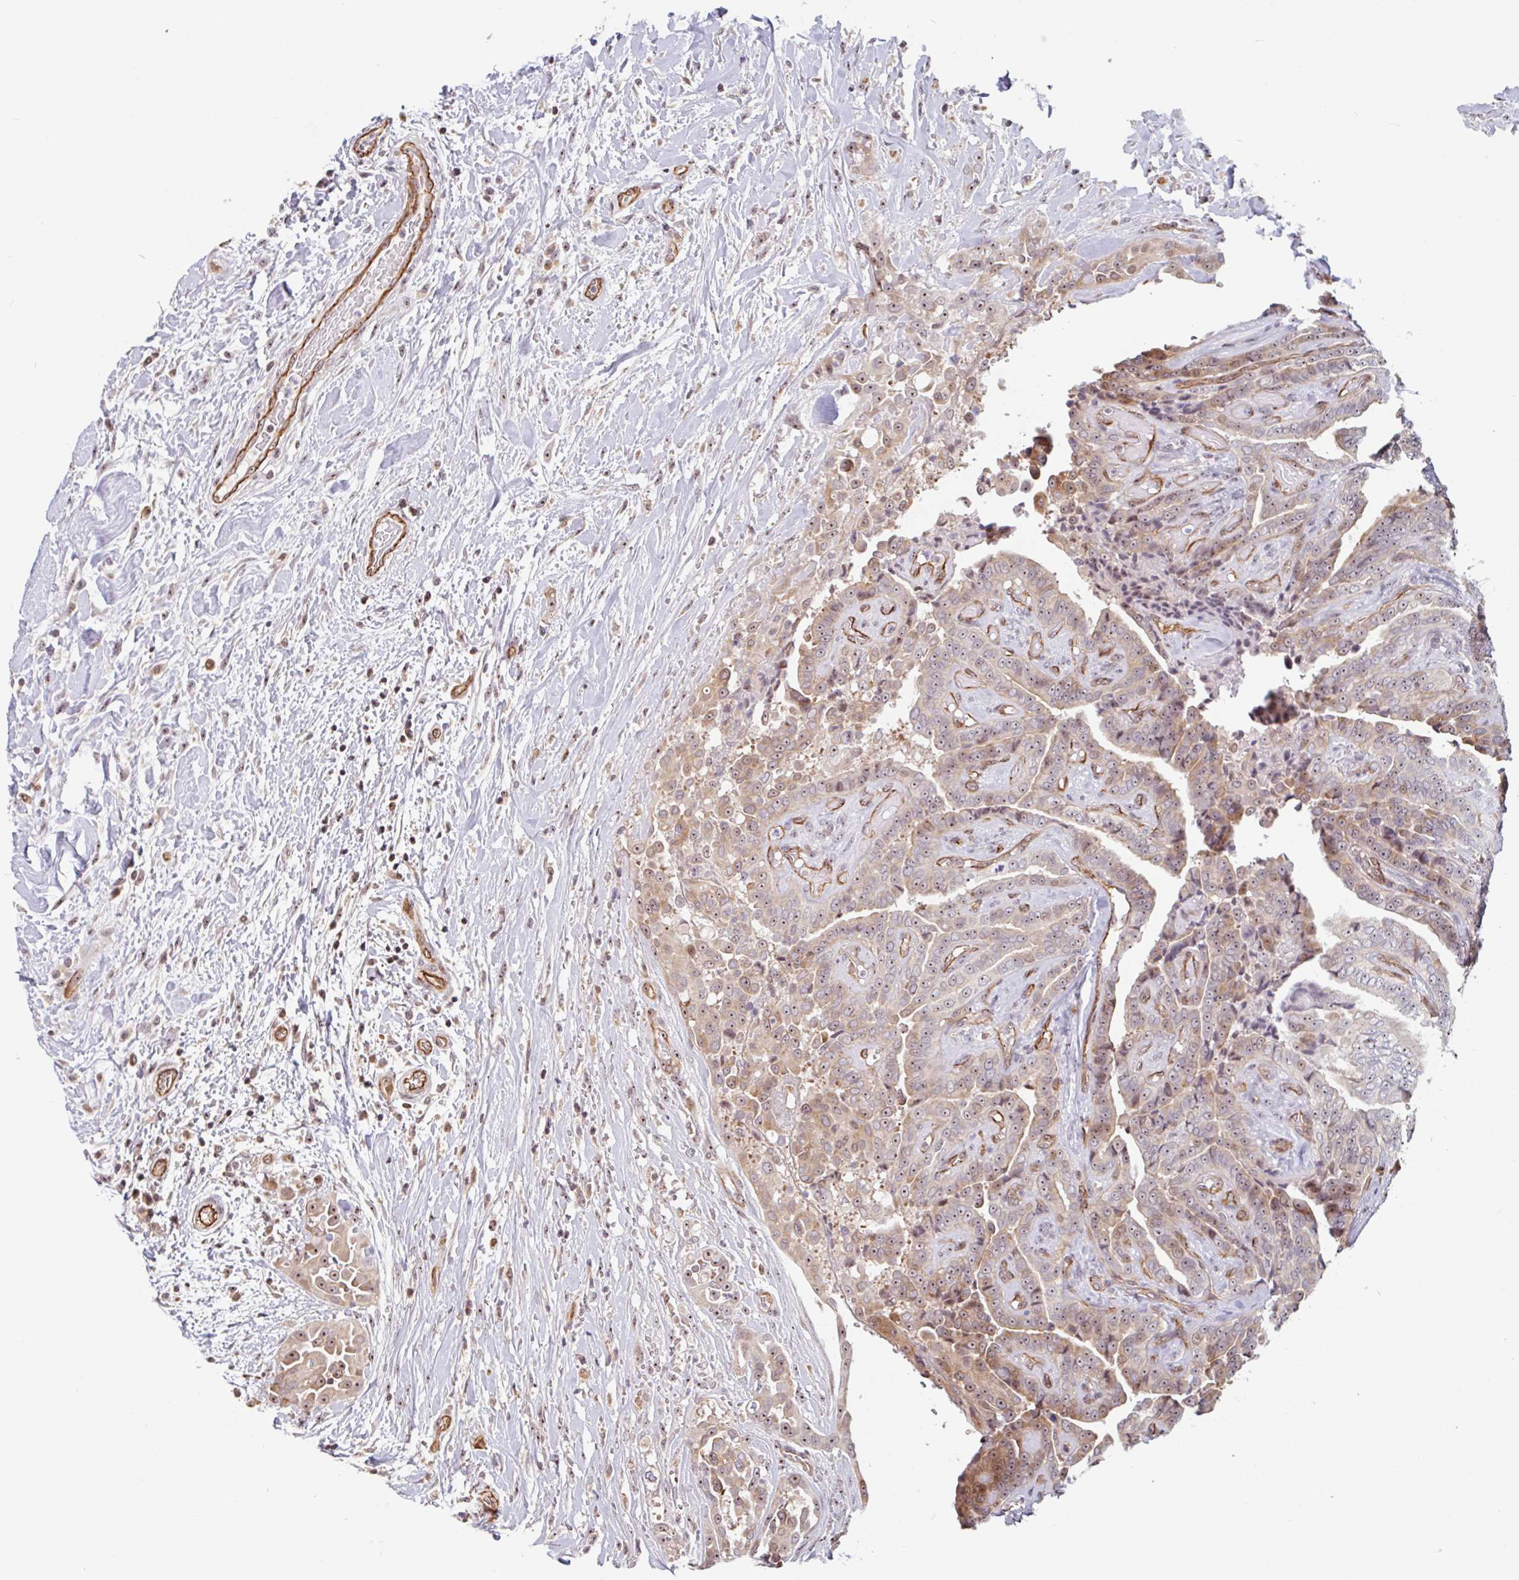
{"staining": {"intensity": "moderate", "quantity": ">75%", "location": "cytoplasmic/membranous,nuclear"}, "tissue": "thyroid cancer", "cell_type": "Tumor cells", "image_type": "cancer", "snomed": [{"axis": "morphology", "description": "Papillary adenocarcinoma, NOS"}, {"axis": "topography", "description": "Thyroid gland"}], "caption": "Thyroid cancer (papillary adenocarcinoma) tissue shows moderate cytoplasmic/membranous and nuclear expression in approximately >75% of tumor cells The staining was performed using DAB (3,3'-diaminobenzidine) to visualize the protein expression in brown, while the nuclei were stained in blue with hematoxylin (Magnification: 20x).", "gene": "ZNF689", "patient": {"sex": "male", "age": 61}}